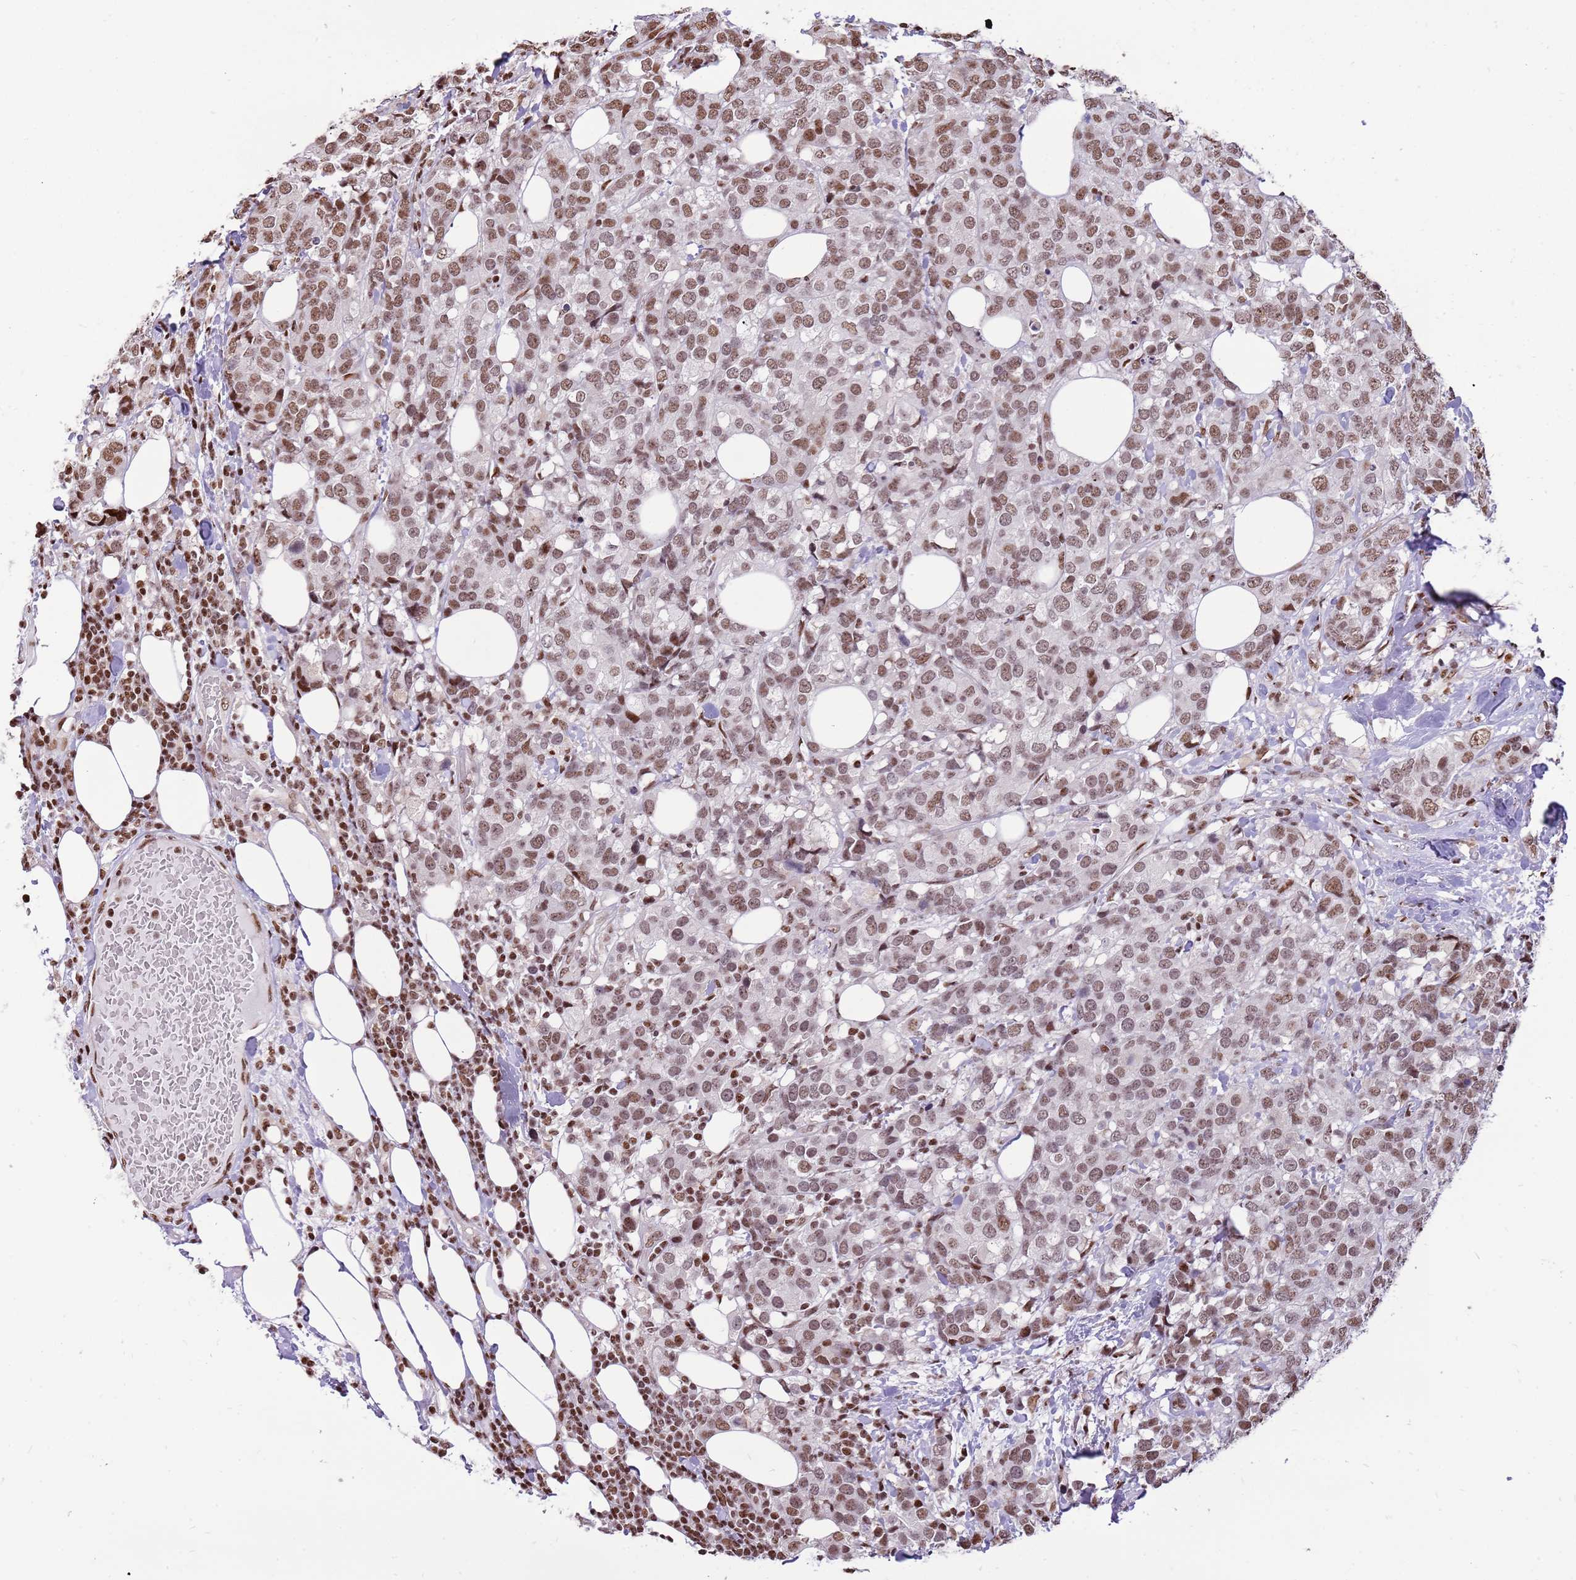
{"staining": {"intensity": "moderate", "quantity": ">75%", "location": "nuclear"}, "tissue": "breast cancer", "cell_type": "Tumor cells", "image_type": "cancer", "snomed": [{"axis": "morphology", "description": "Lobular carcinoma"}, {"axis": "topography", "description": "Breast"}], "caption": "Breast cancer was stained to show a protein in brown. There is medium levels of moderate nuclear staining in about >75% of tumor cells. The protein of interest is stained brown, and the nuclei are stained in blue (DAB IHC with brightfield microscopy, high magnification).", "gene": "WASHC4", "patient": {"sex": "female", "age": 59}}